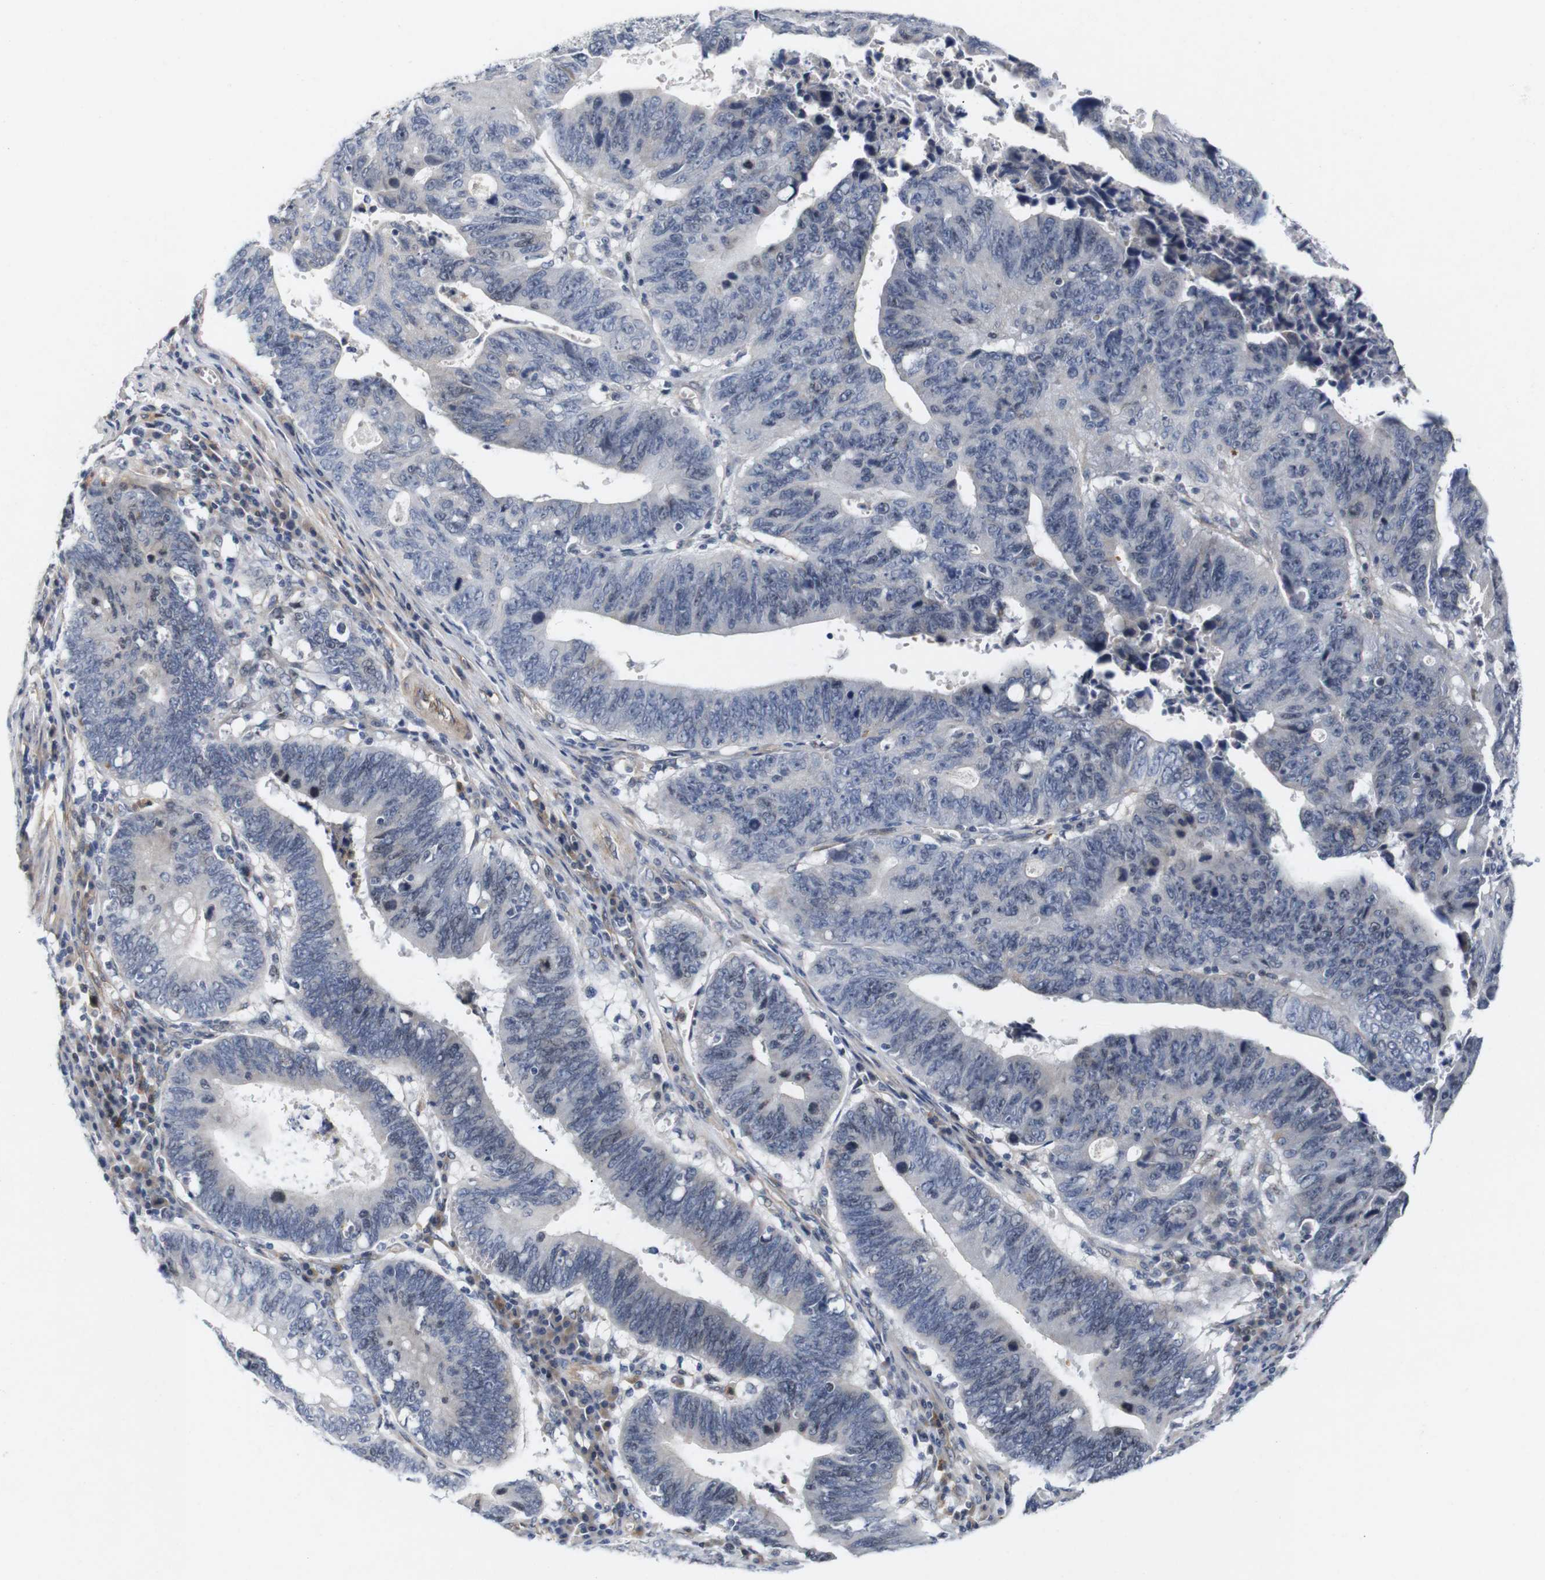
{"staining": {"intensity": "weak", "quantity": "<25%", "location": "nuclear"}, "tissue": "stomach cancer", "cell_type": "Tumor cells", "image_type": "cancer", "snomed": [{"axis": "morphology", "description": "Adenocarcinoma, NOS"}, {"axis": "topography", "description": "Stomach"}], "caption": "Tumor cells are negative for protein expression in human stomach cancer. (DAB (3,3'-diaminobenzidine) immunohistochemistry (IHC), high magnification).", "gene": "CYB561", "patient": {"sex": "male", "age": 59}}